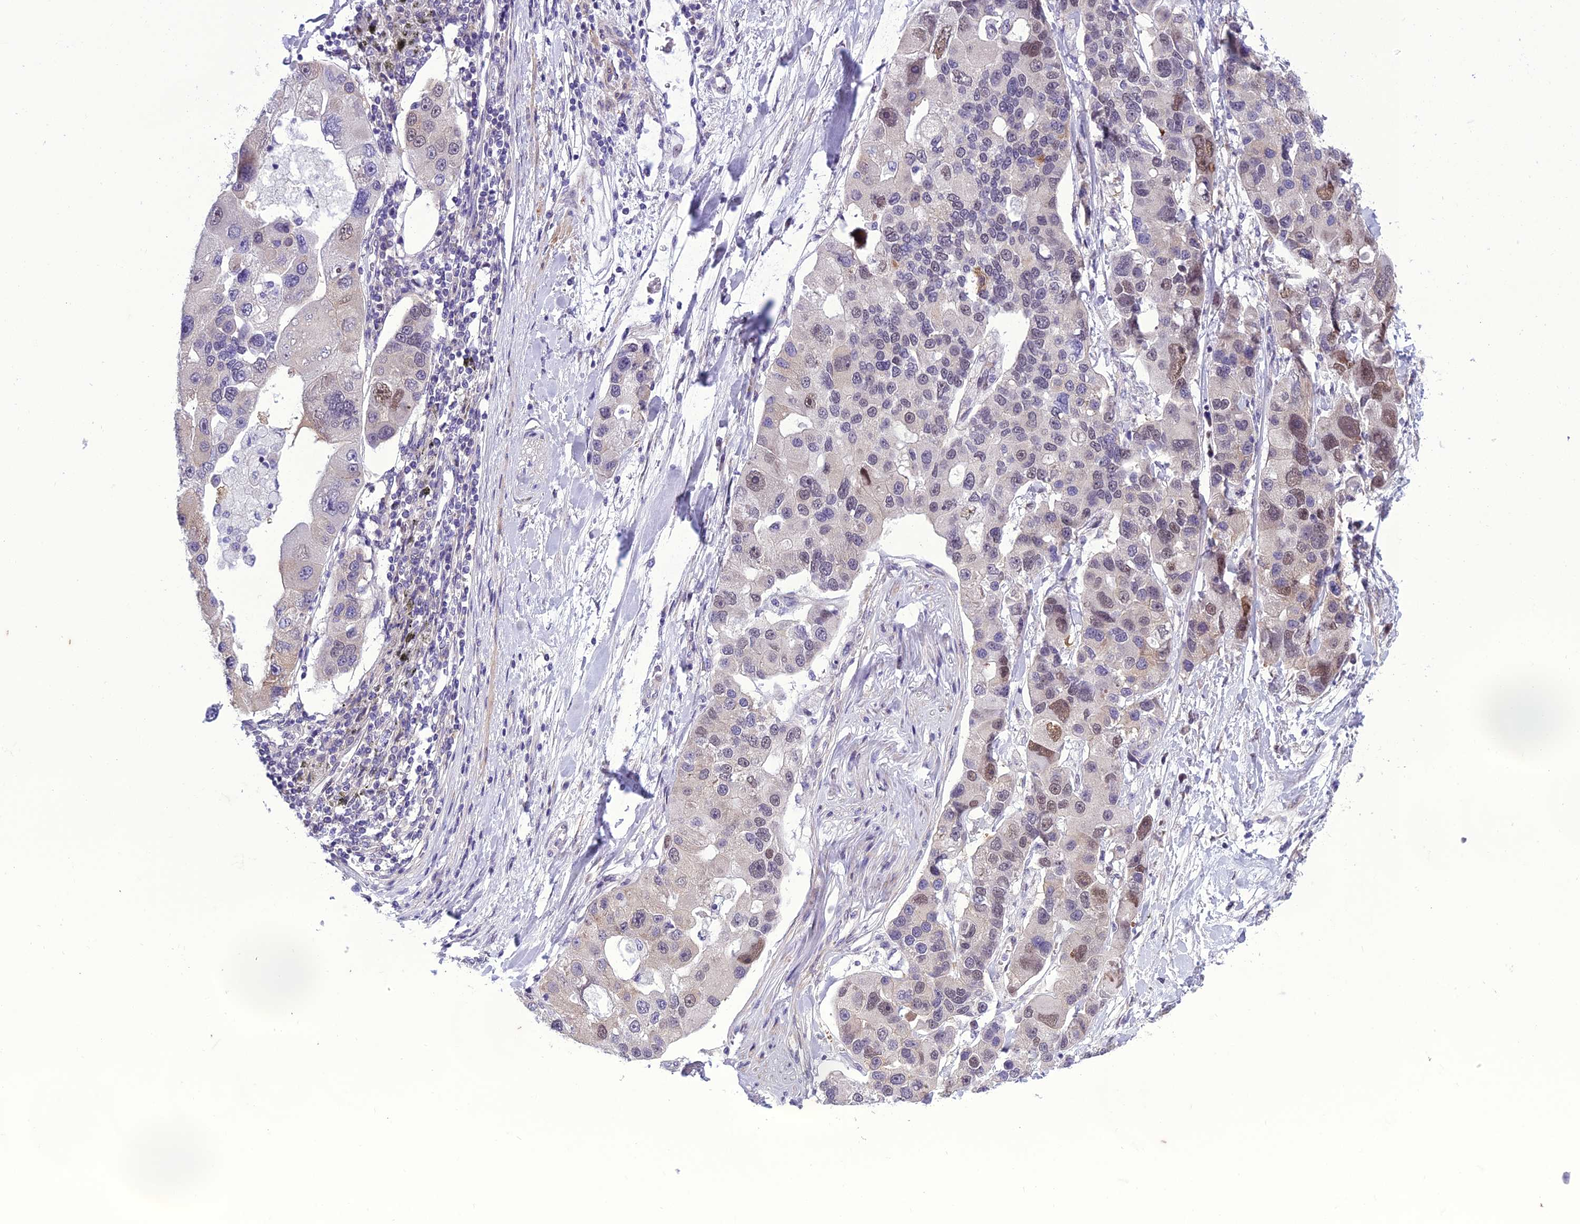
{"staining": {"intensity": "strong", "quantity": "<25%", "location": "cytoplasmic/membranous,nuclear"}, "tissue": "lung cancer", "cell_type": "Tumor cells", "image_type": "cancer", "snomed": [{"axis": "morphology", "description": "Adenocarcinoma, NOS"}, {"axis": "topography", "description": "Lung"}], "caption": "Protein expression analysis of human lung cancer reveals strong cytoplasmic/membranous and nuclear staining in about <25% of tumor cells. The protein is shown in brown color, while the nuclei are stained blue.", "gene": "GAB4", "patient": {"sex": "female", "age": 54}}